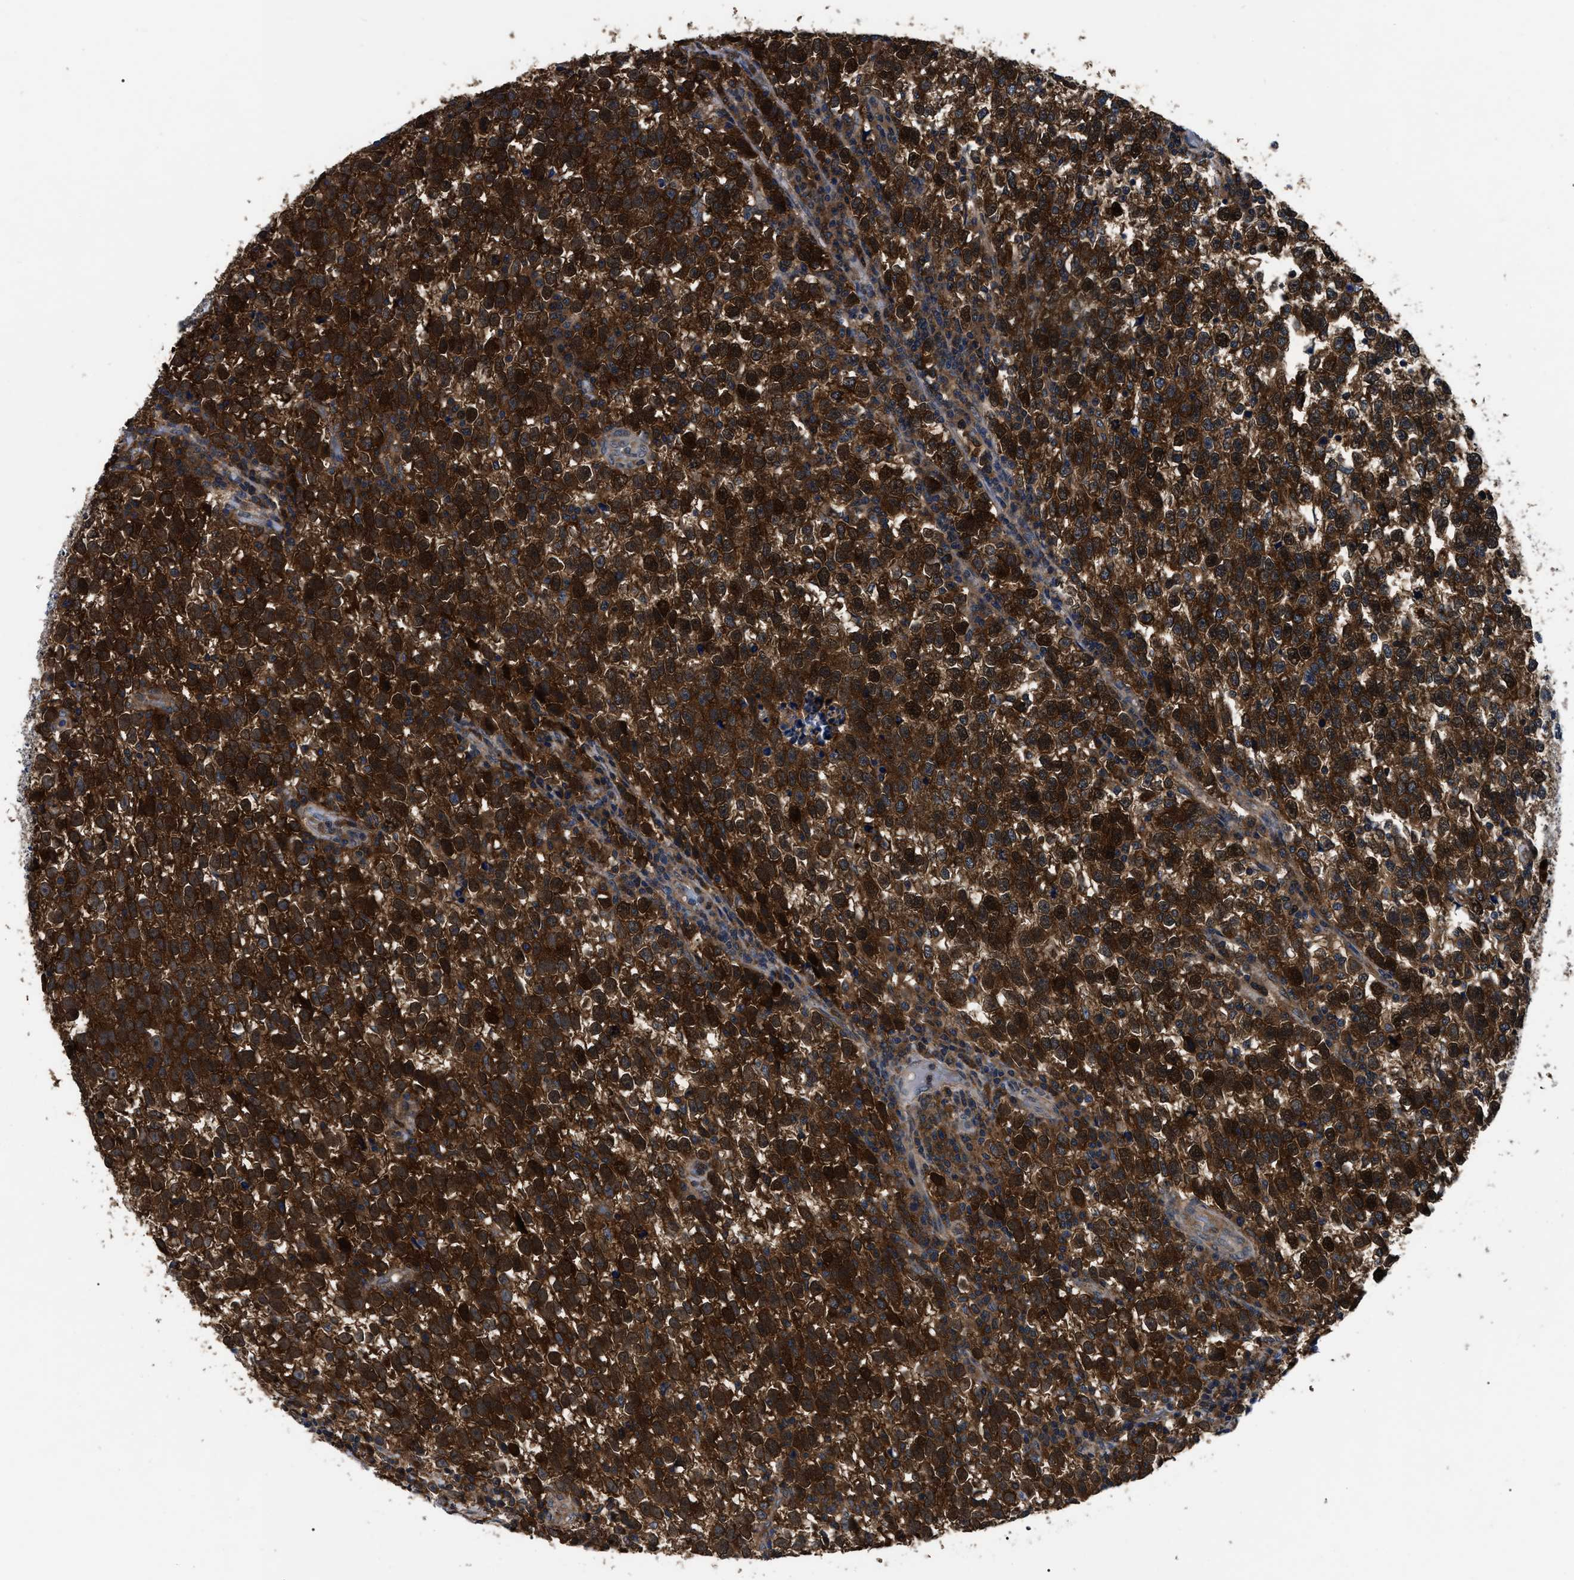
{"staining": {"intensity": "strong", "quantity": ">75%", "location": "cytoplasmic/membranous,nuclear"}, "tissue": "testis cancer", "cell_type": "Tumor cells", "image_type": "cancer", "snomed": [{"axis": "morphology", "description": "Normal tissue, NOS"}, {"axis": "morphology", "description": "Seminoma, NOS"}, {"axis": "topography", "description": "Testis"}], "caption": "An immunohistochemistry histopathology image of tumor tissue is shown. Protein staining in brown labels strong cytoplasmic/membranous and nuclear positivity in seminoma (testis) within tumor cells. (IHC, brightfield microscopy, high magnification).", "gene": "GET4", "patient": {"sex": "male", "age": 43}}